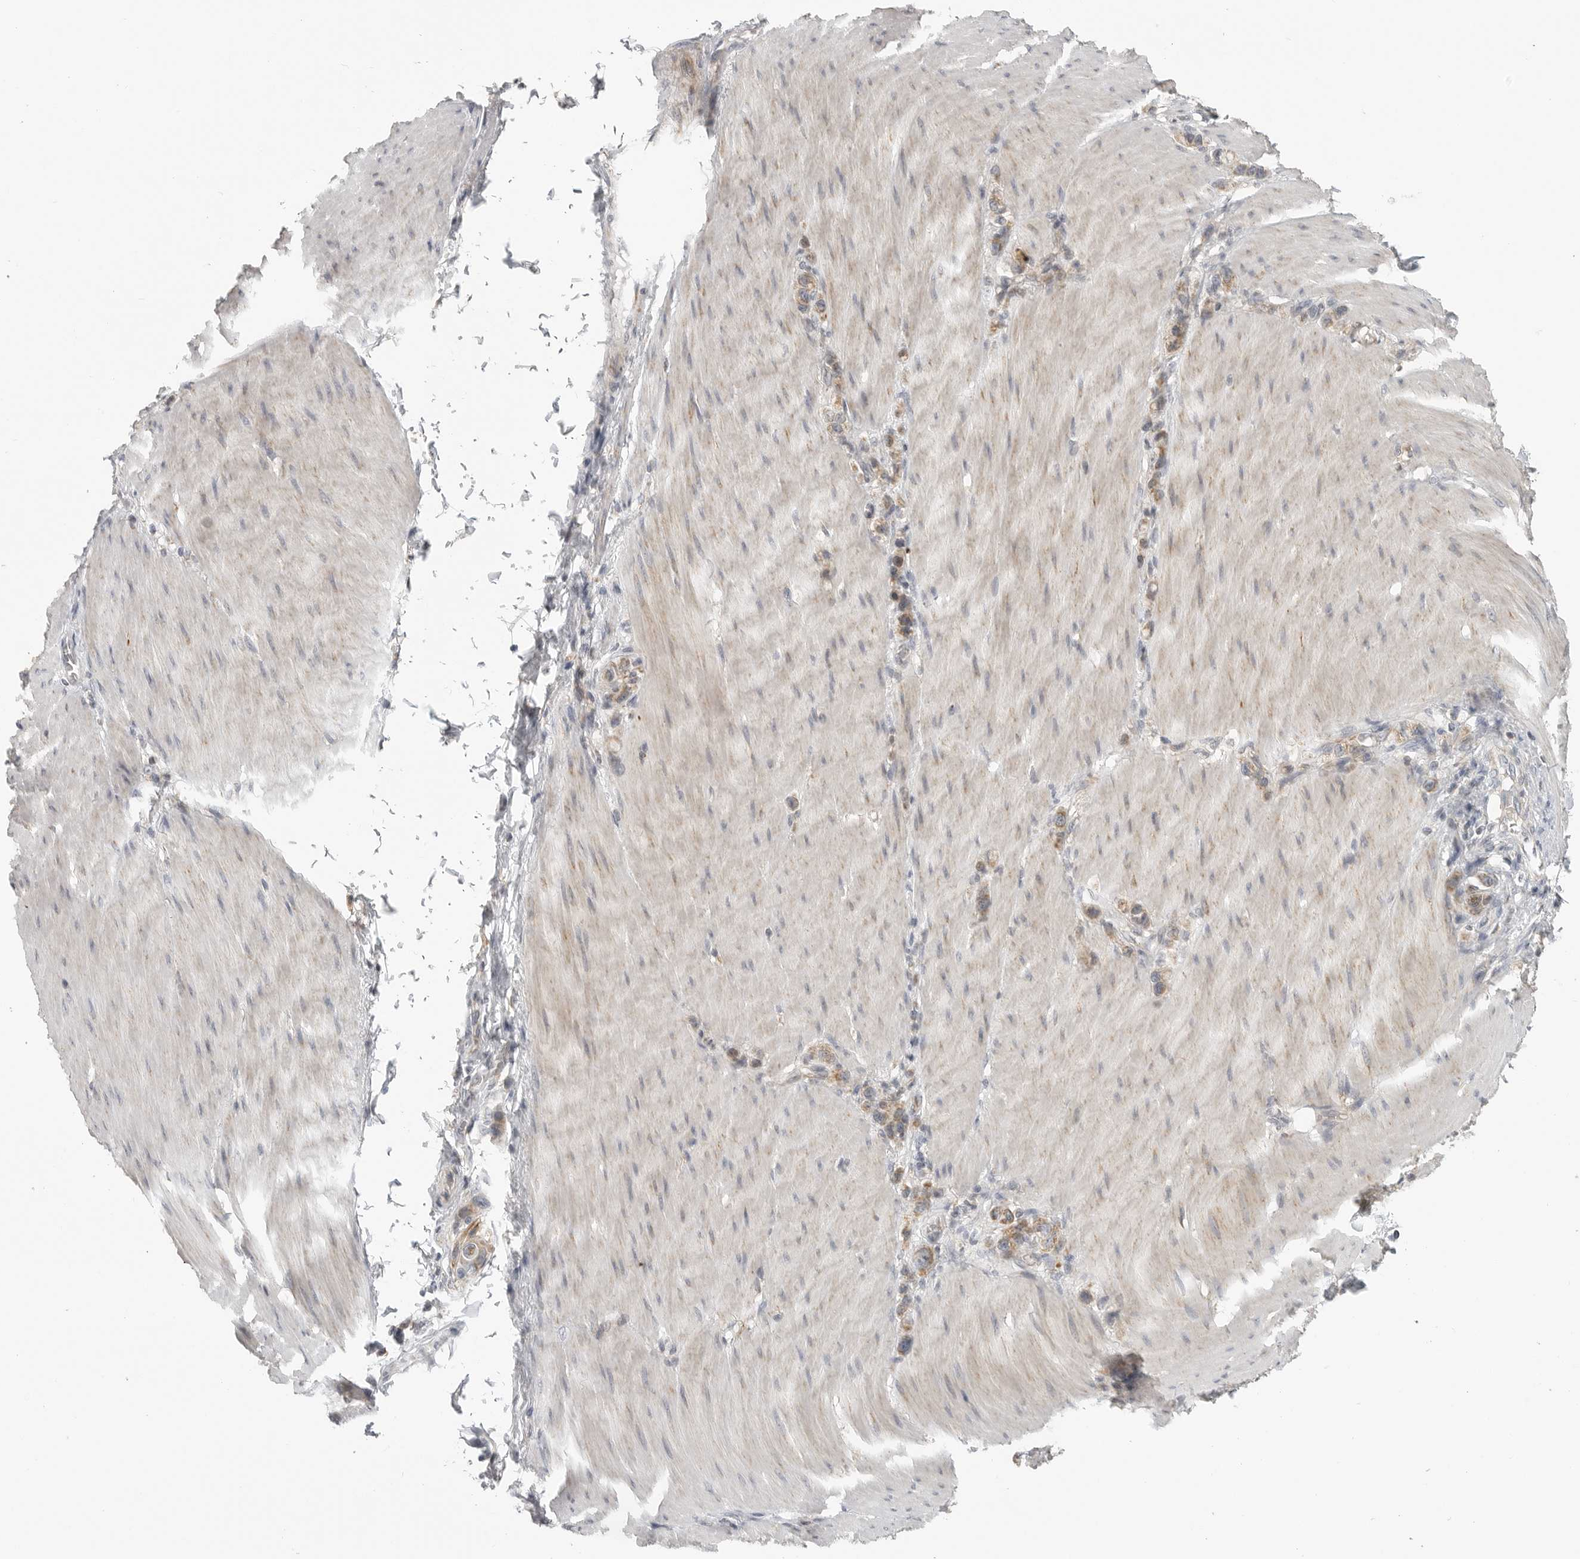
{"staining": {"intensity": "weak", "quantity": ">75%", "location": "cytoplasmic/membranous"}, "tissue": "stomach cancer", "cell_type": "Tumor cells", "image_type": "cancer", "snomed": [{"axis": "morphology", "description": "Adenocarcinoma, NOS"}, {"axis": "topography", "description": "Stomach"}], "caption": "Brown immunohistochemical staining in stomach adenocarcinoma displays weak cytoplasmic/membranous positivity in about >75% of tumor cells.", "gene": "RXFP3", "patient": {"sex": "female", "age": 65}}